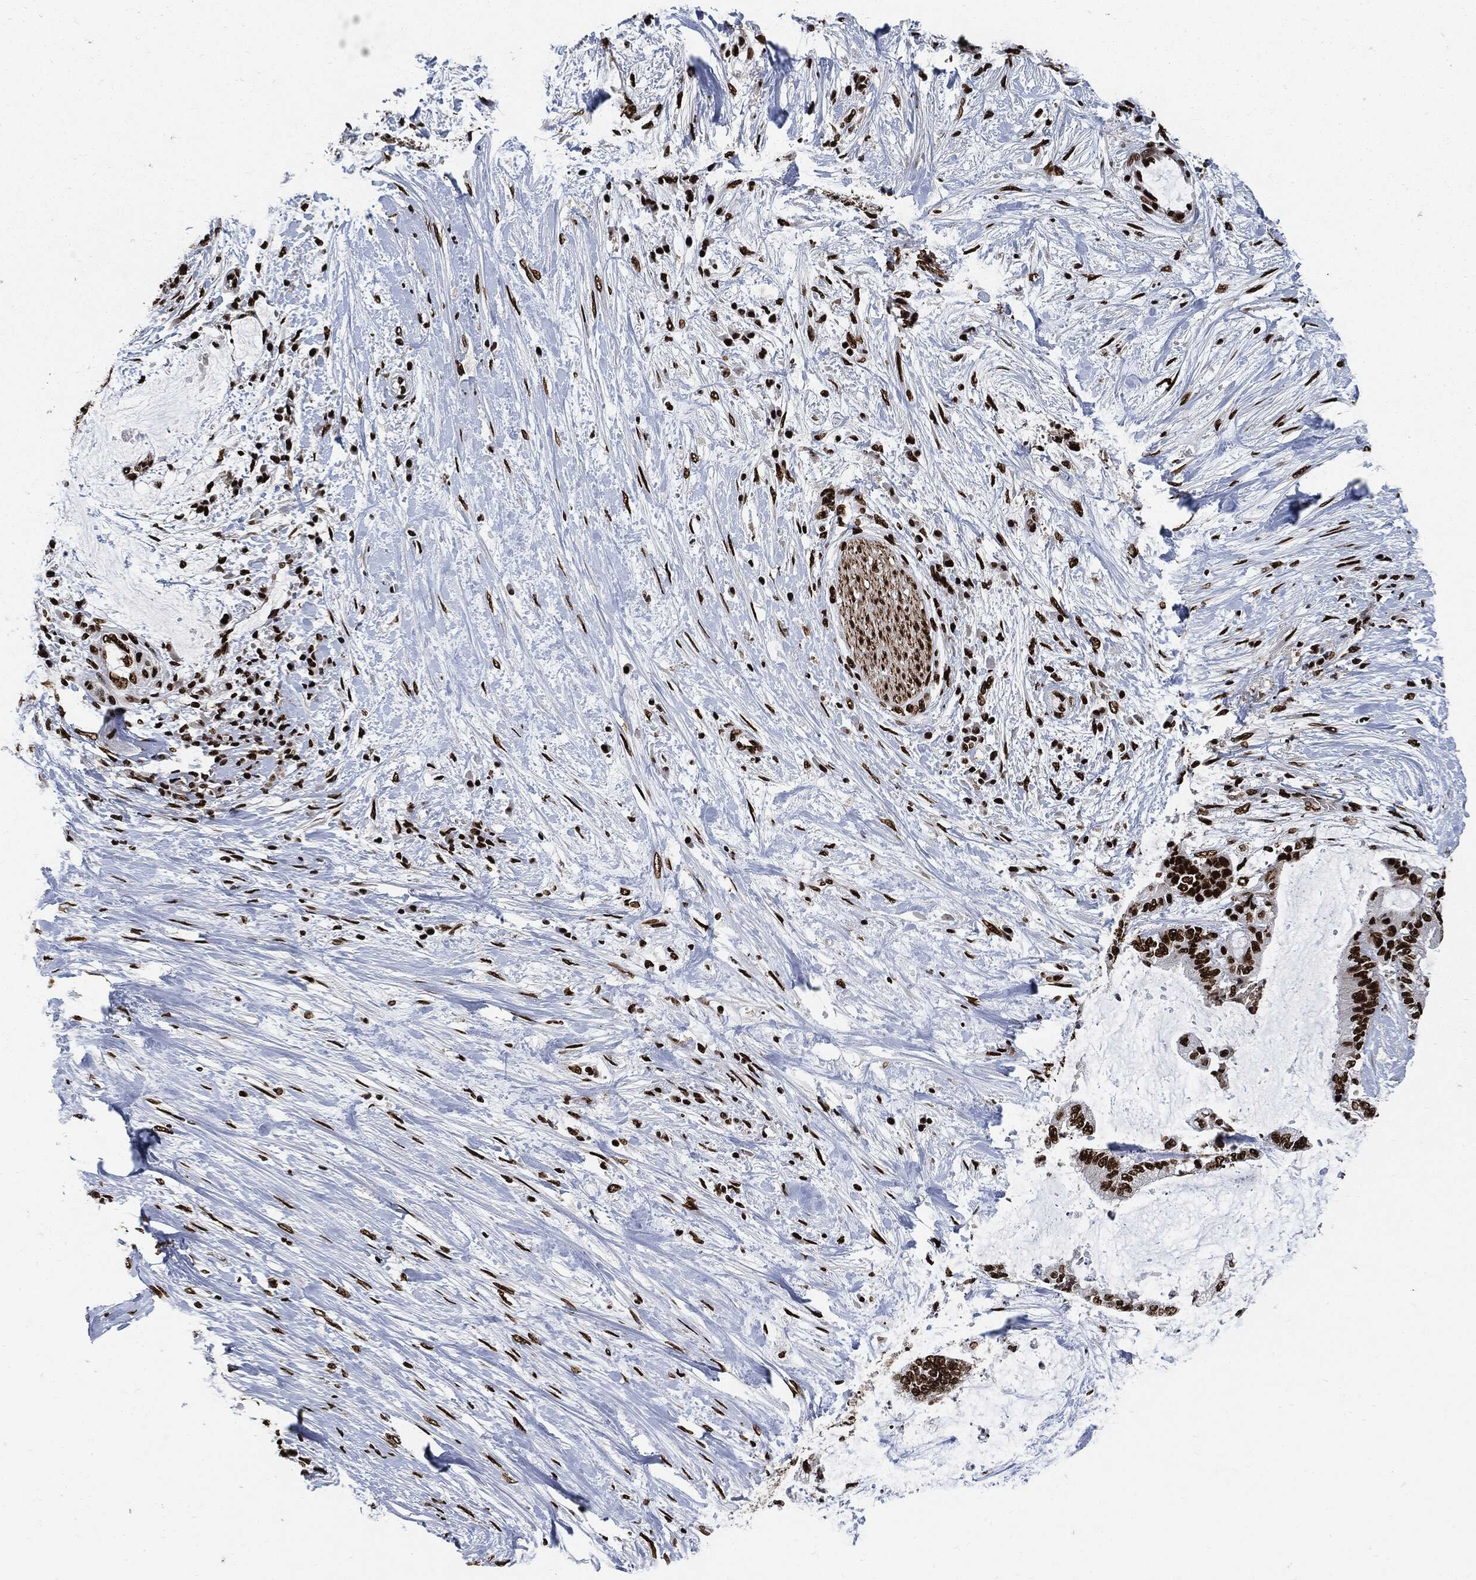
{"staining": {"intensity": "strong", "quantity": ">75%", "location": "nuclear"}, "tissue": "liver cancer", "cell_type": "Tumor cells", "image_type": "cancer", "snomed": [{"axis": "morphology", "description": "Cholangiocarcinoma"}, {"axis": "topography", "description": "Liver"}], "caption": "Immunohistochemical staining of human liver cancer shows high levels of strong nuclear protein expression in approximately >75% of tumor cells. (Brightfield microscopy of DAB IHC at high magnification).", "gene": "RECQL", "patient": {"sex": "female", "age": 73}}